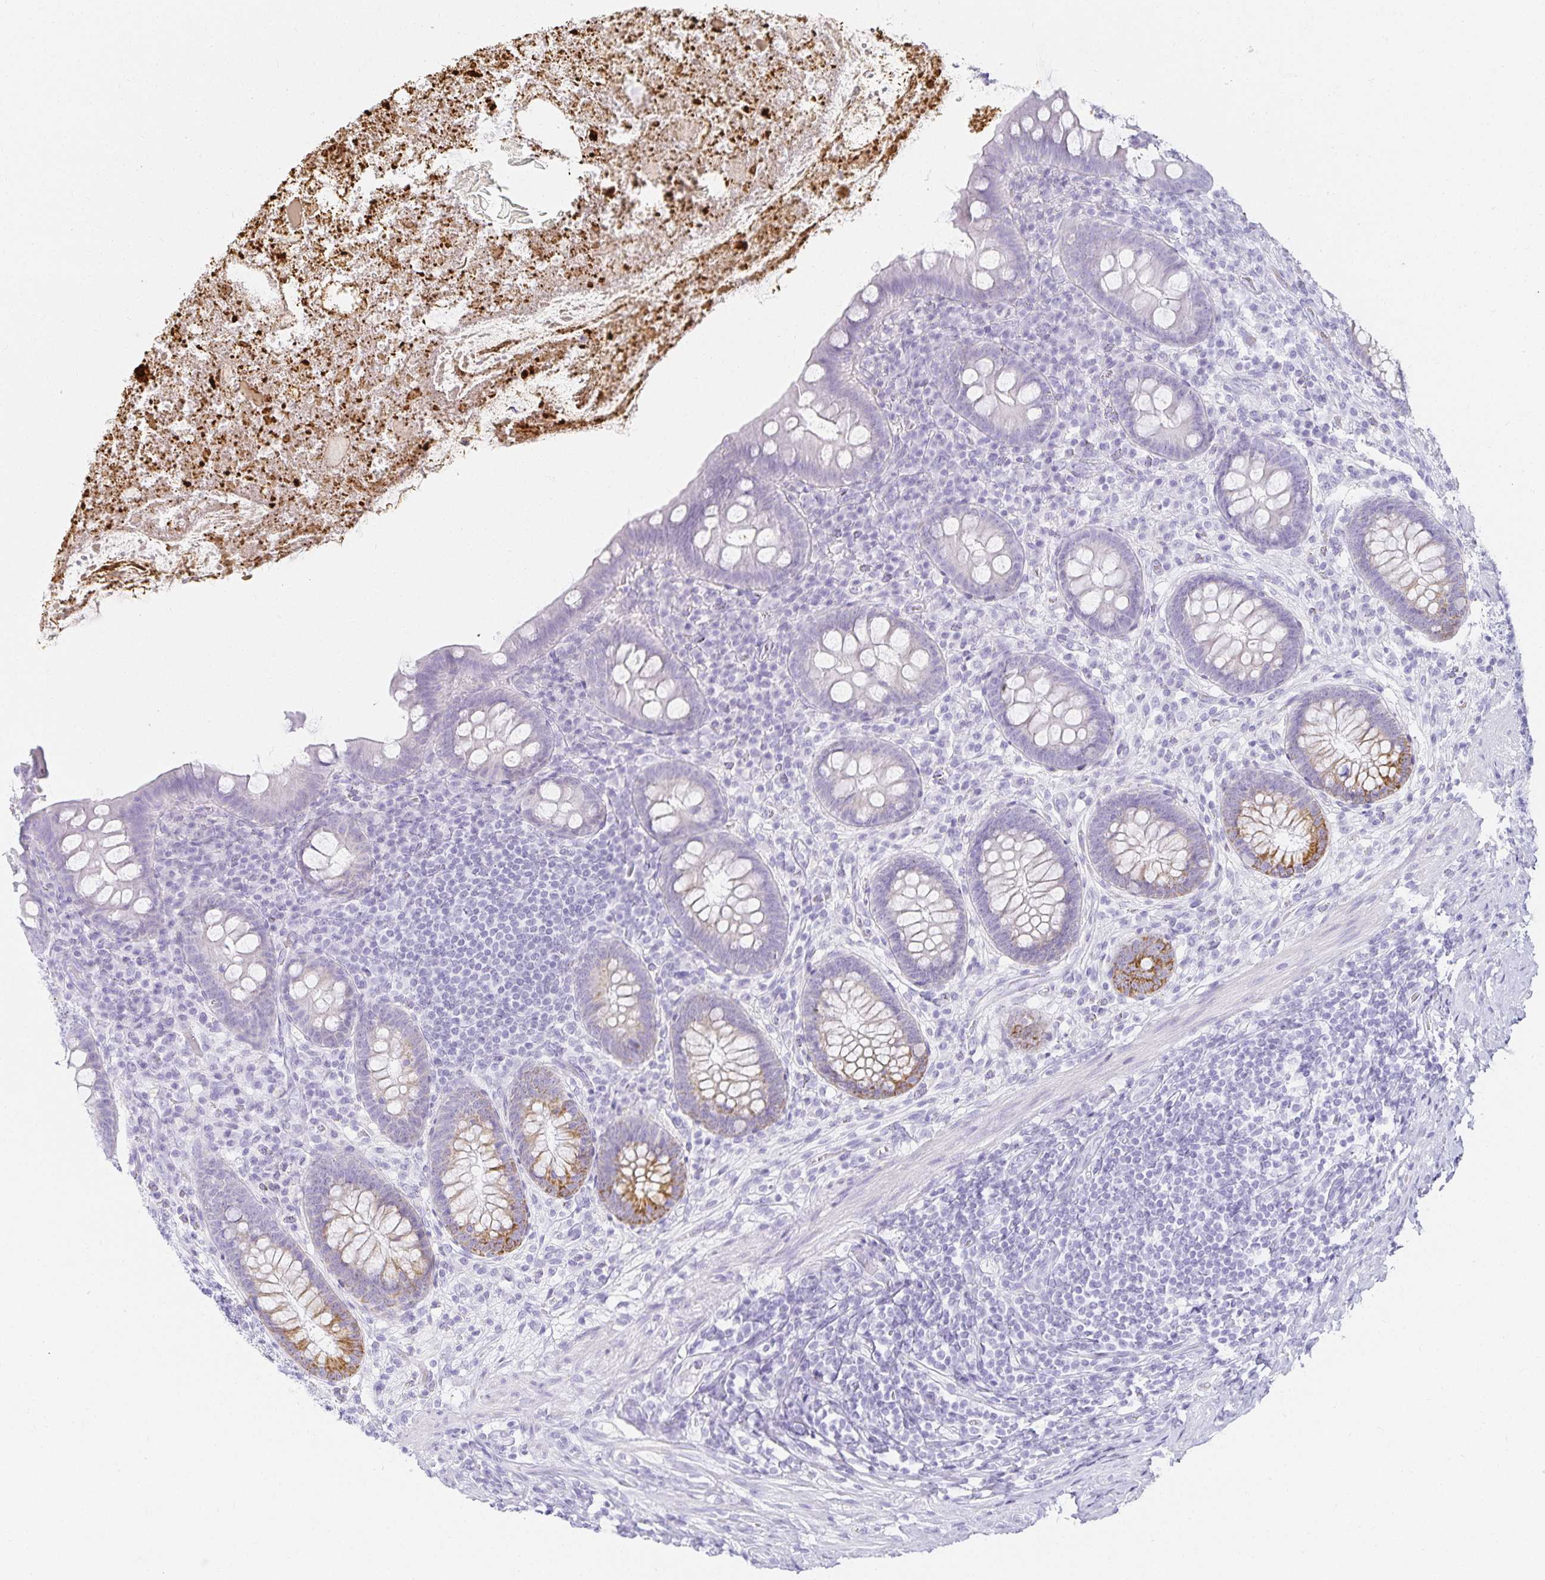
{"staining": {"intensity": "moderate", "quantity": "<25%", "location": "cytoplasmic/membranous"}, "tissue": "appendix", "cell_type": "Glandular cells", "image_type": "normal", "snomed": [{"axis": "morphology", "description": "Normal tissue, NOS"}, {"axis": "topography", "description": "Appendix"}], "caption": "An image showing moderate cytoplasmic/membranous expression in about <25% of glandular cells in benign appendix, as visualized by brown immunohistochemical staining.", "gene": "GP2", "patient": {"sex": "male", "age": 71}}